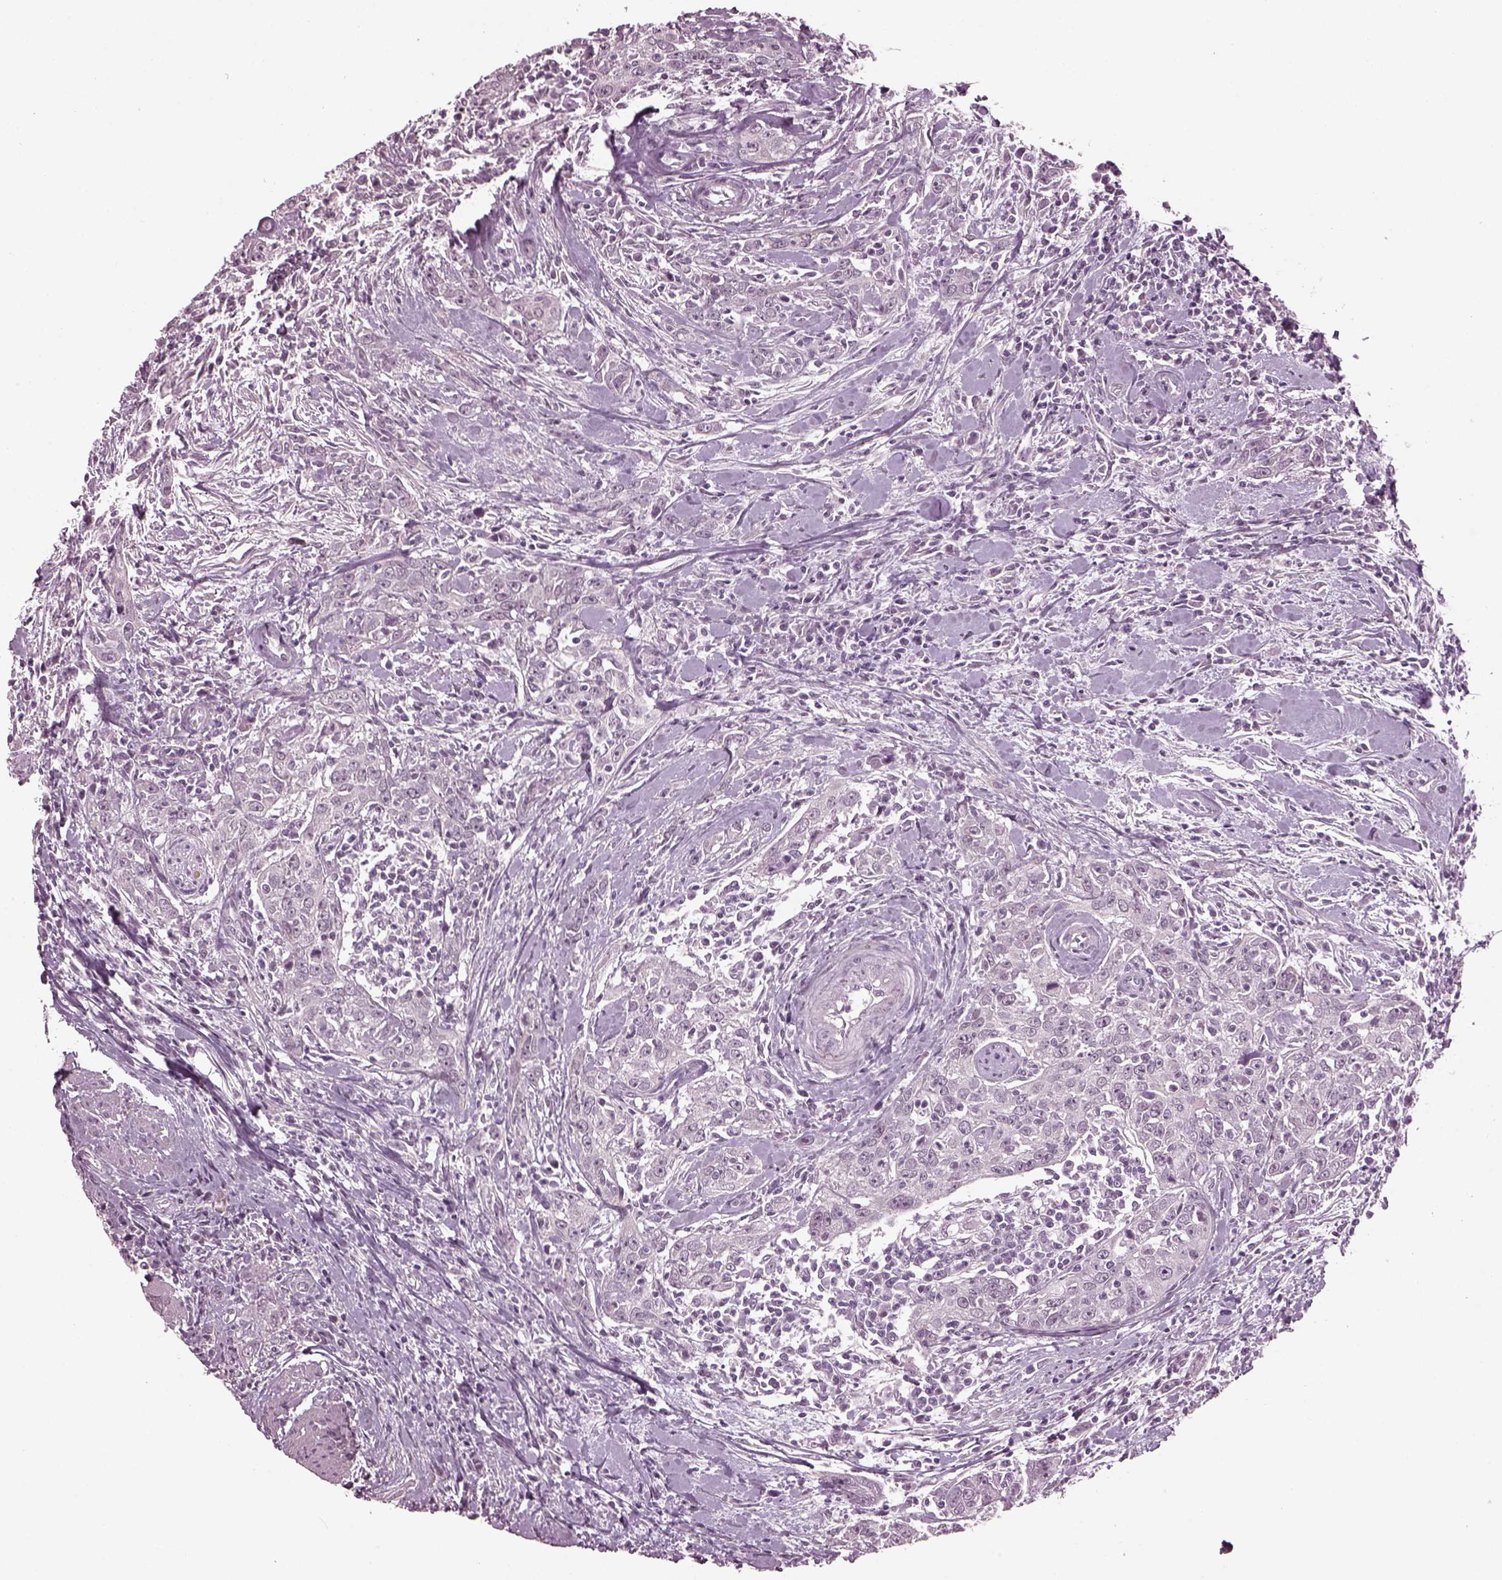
{"staining": {"intensity": "negative", "quantity": "none", "location": "none"}, "tissue": "urothelial cancer", "cell_type": "Tumor cells", "image_type": "cancer", "snomed": [{"axis": "morphology", "description": "Urothelial carcinoma, High grade"}, {"axis": "topography", "description": "Urinary bladder"}], "caption": "Tumor cells show no significant protein expression in high-grade urothelial carcinoma. Brightfield microscopy of IHC stained with DAB (brown) and hematoxylin (blue), captured at high magnification.", "gene": "CLCN4", "patient": {"sex": "male", "age": 83}}